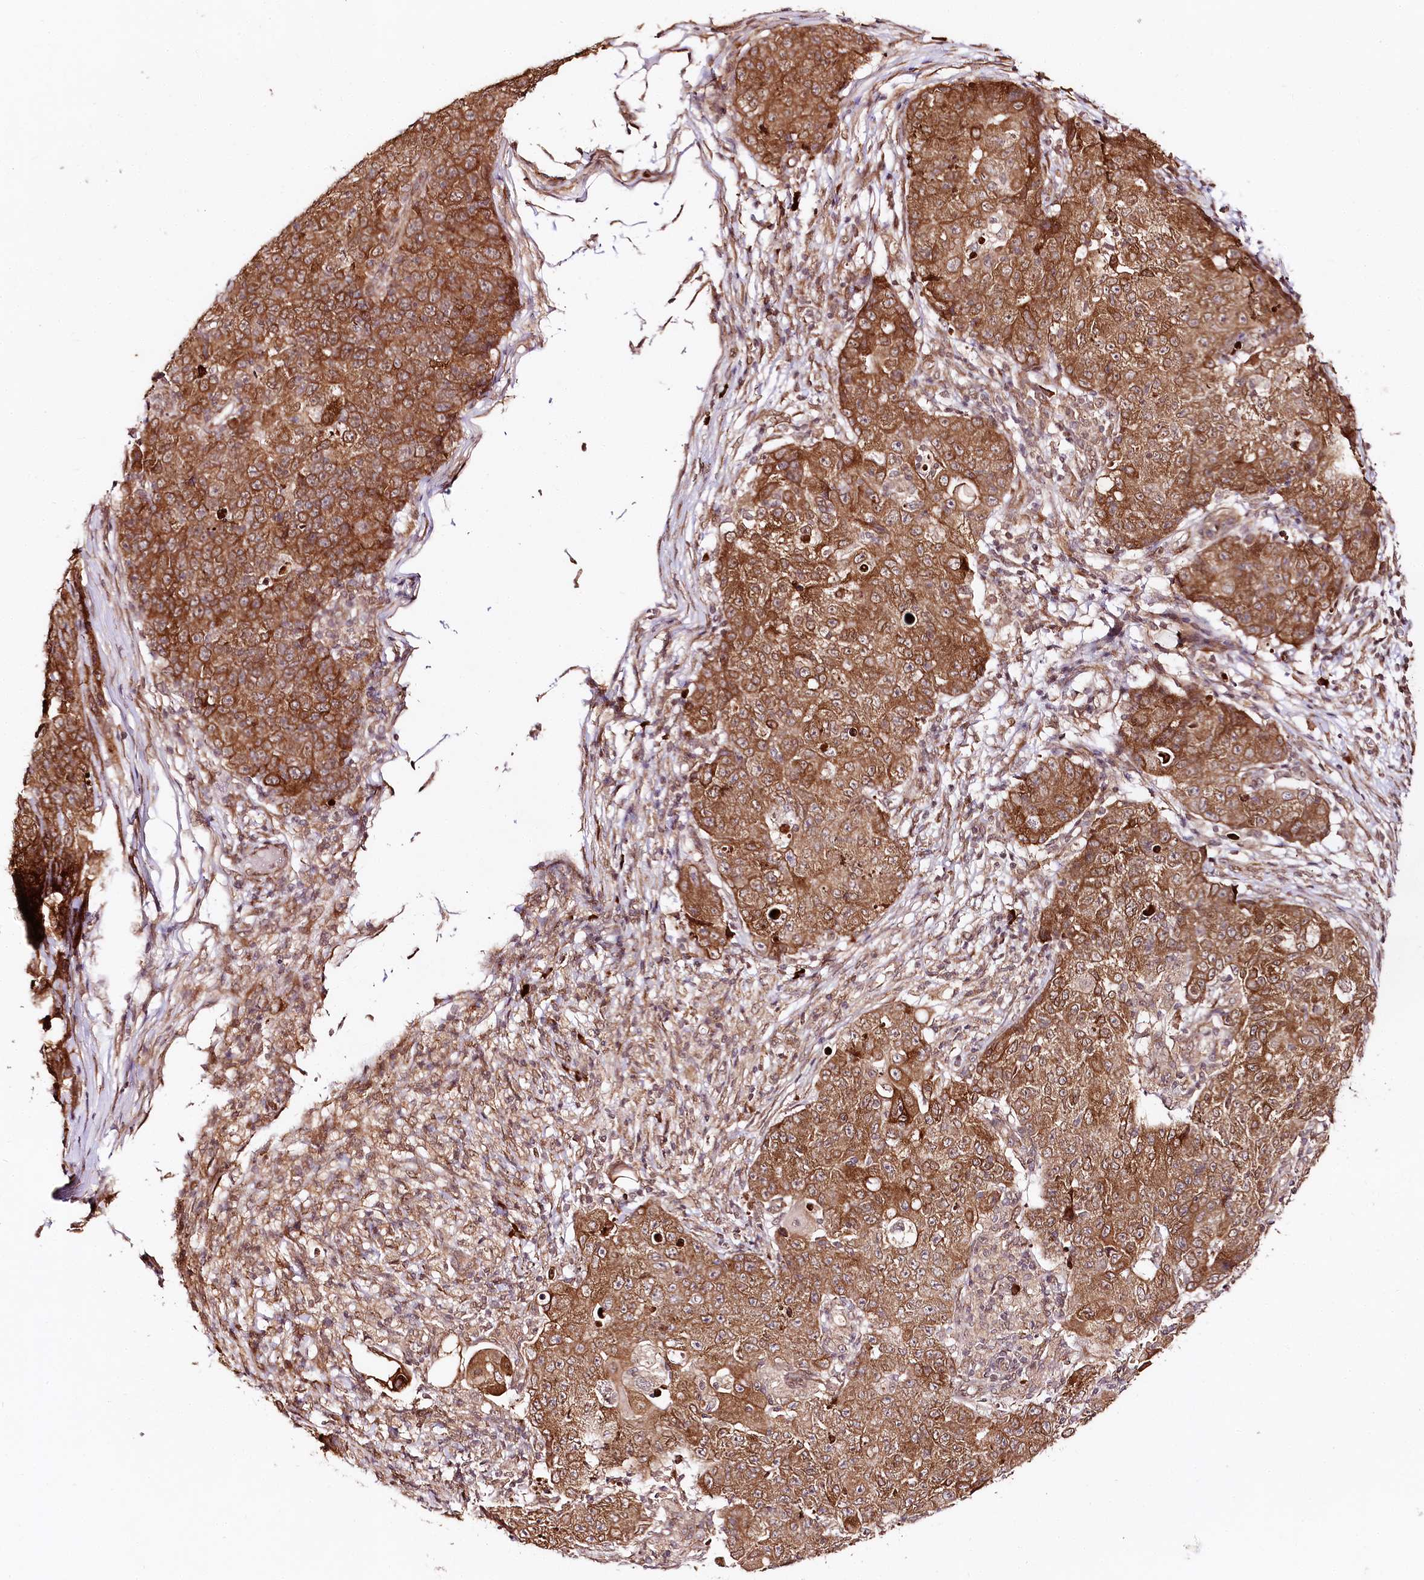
{"staining": {"intensity": "moderate", "quantity": ">75%", "location": "cytoplasmic/membranous"}, "tissue": "ovarian cancer", "cell_type": "Tumor cells", "image_type": "cancer", "snomed": [{"axis": "morphology", "description": "Carcinoma, endometroid"}, {"axis": "topography", "description": "Ovary"}], "caption": "Immunohistochemistry (DAB (3,3'-diaminobenzidine)) staining of endometroid carcinoma (ovarian) reveals moderate cytoplasmic/membranous protein positivity in approximately >75% of tumor cells.", "gene": "ENSG00000144785", "patient": {"sex": "female", "age": 42}}